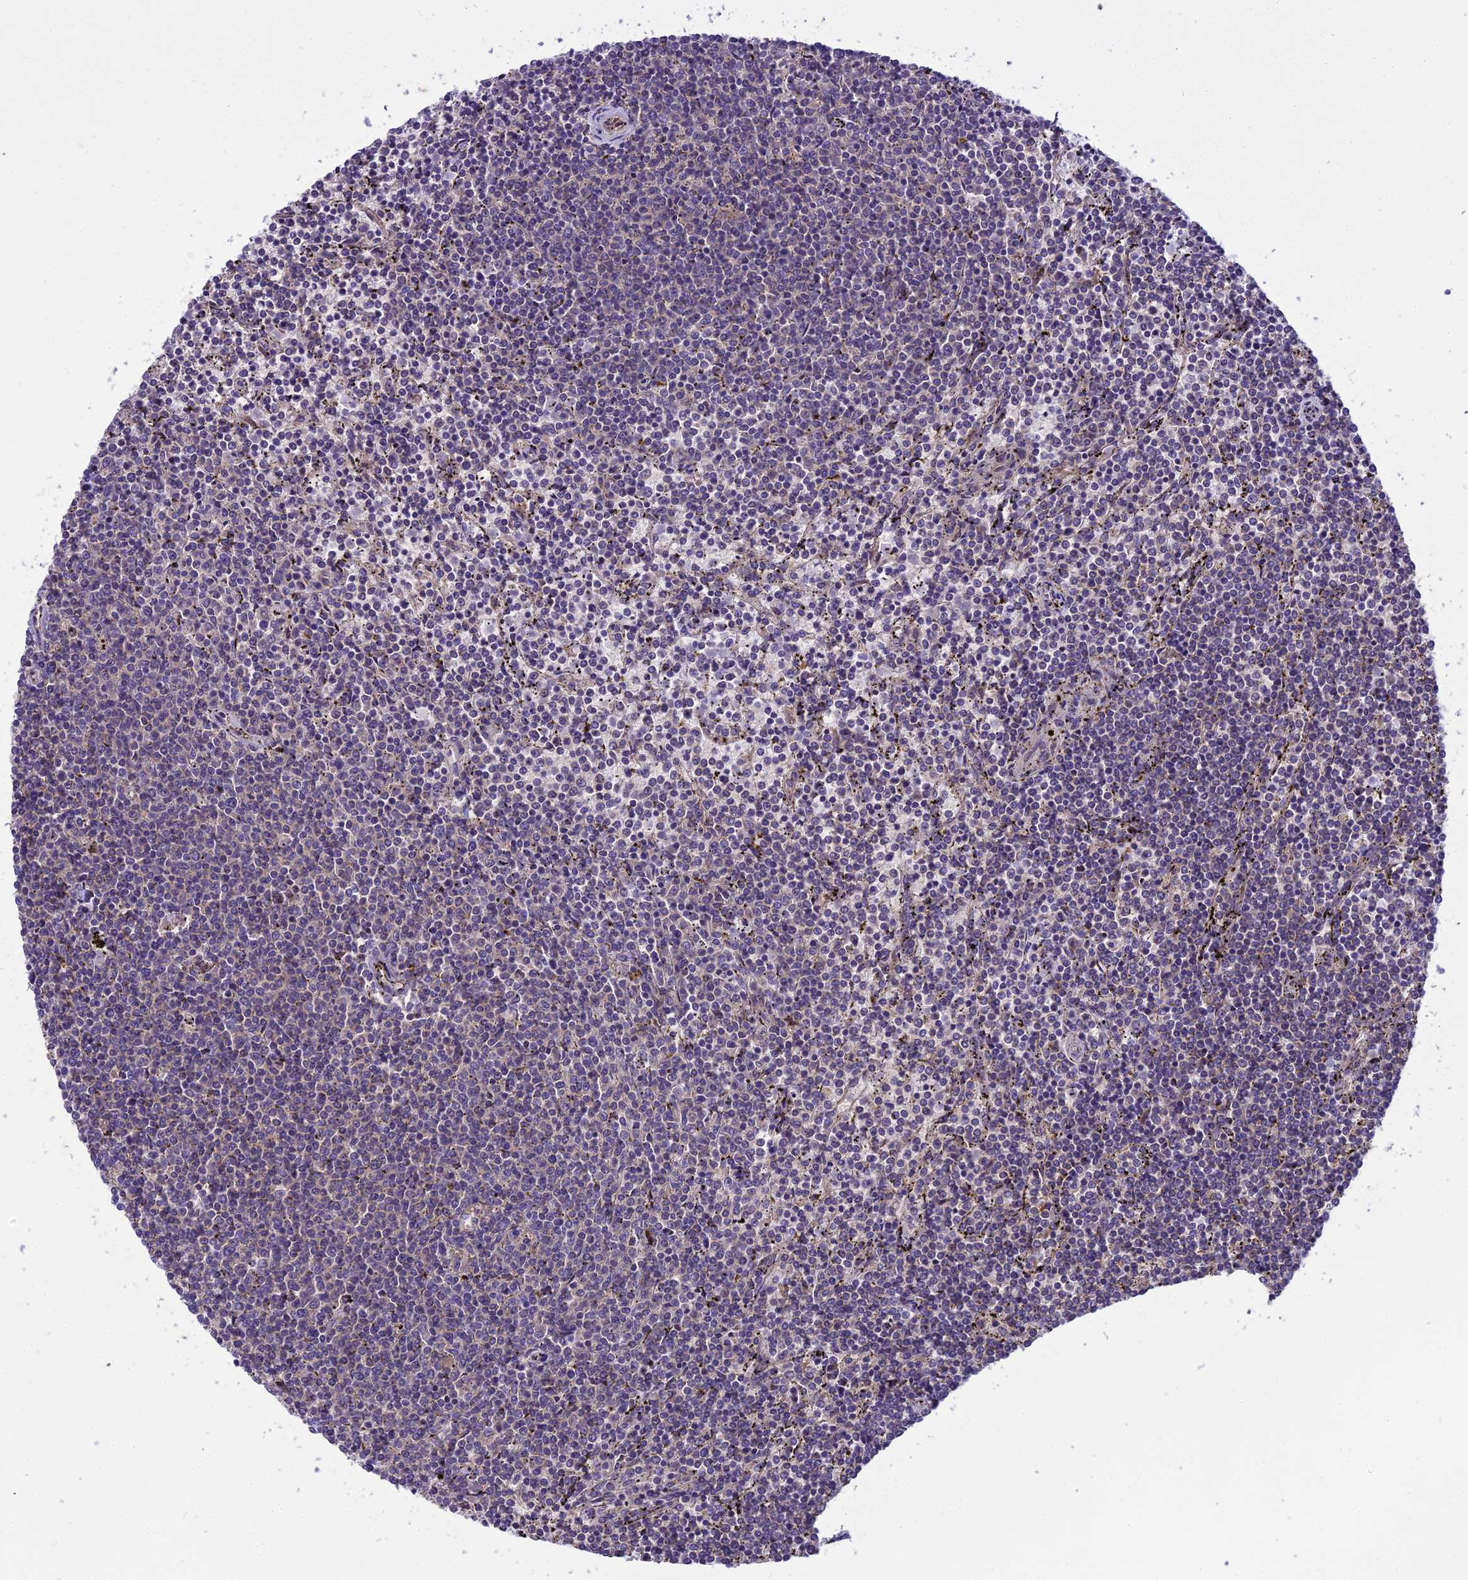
{"staining": {"intensity": "negative", "quantity": "none", "location": "none"}, "tissue": "lymphoma", "cell_type": "Tumor cells", "image_type": "cancer", "snomed": [{"axis": "morphology", "description": "Malignant lymphoma, non-Hodgkin's type, Low grade"}, {"axis": "topography", "description": "Spleen"}], "caption": "Tumor cells are negative for brown protein staining in lymphoma.", "gene": "BORCS6", "patient": {"sex": "female", "age": 50}}